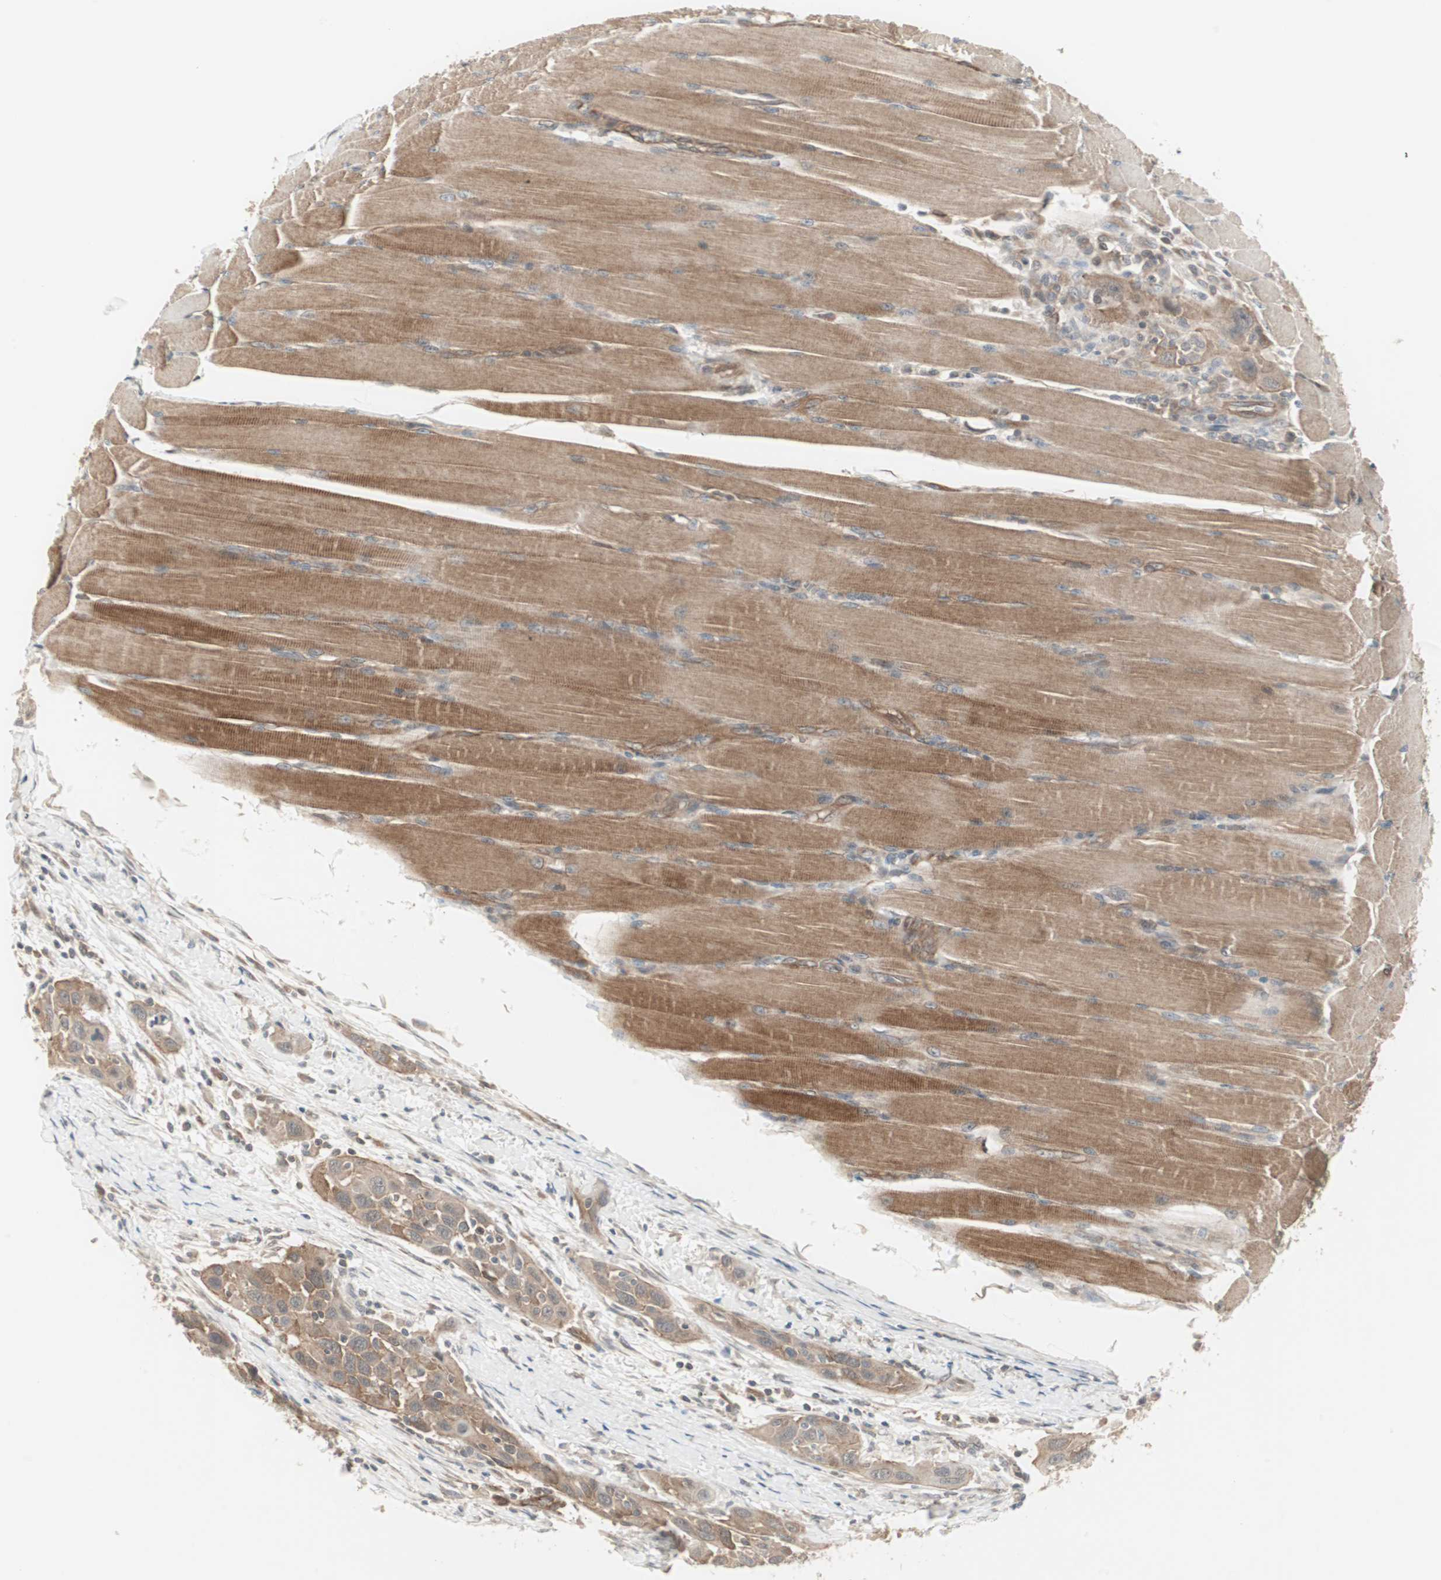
{"staining": {"intensity": "moderate", "quantity": ">75%", "location": "cytoplasmic/membranous"}, "tissue": "head and neck cancer", "cell_type": "Tumor cells", "image_type": "cancer", "snomed": [{"axis": "morphology", "description": "Squamous cell carcinoma, NOS"}, {"axis": "topography", "description": "Oral tissue"}, {"axis": "topography", "description": "Head-Neck"}], "caption": "Squamous cell carcinoma (head and neck) was stained to show a protein in brown. There is medium levels of moderate cytoplasmic/membranous positivity in about >75% of tumor cells.", "gene": "PFDN1", "patient": {"sex": "female", "age": 50}}